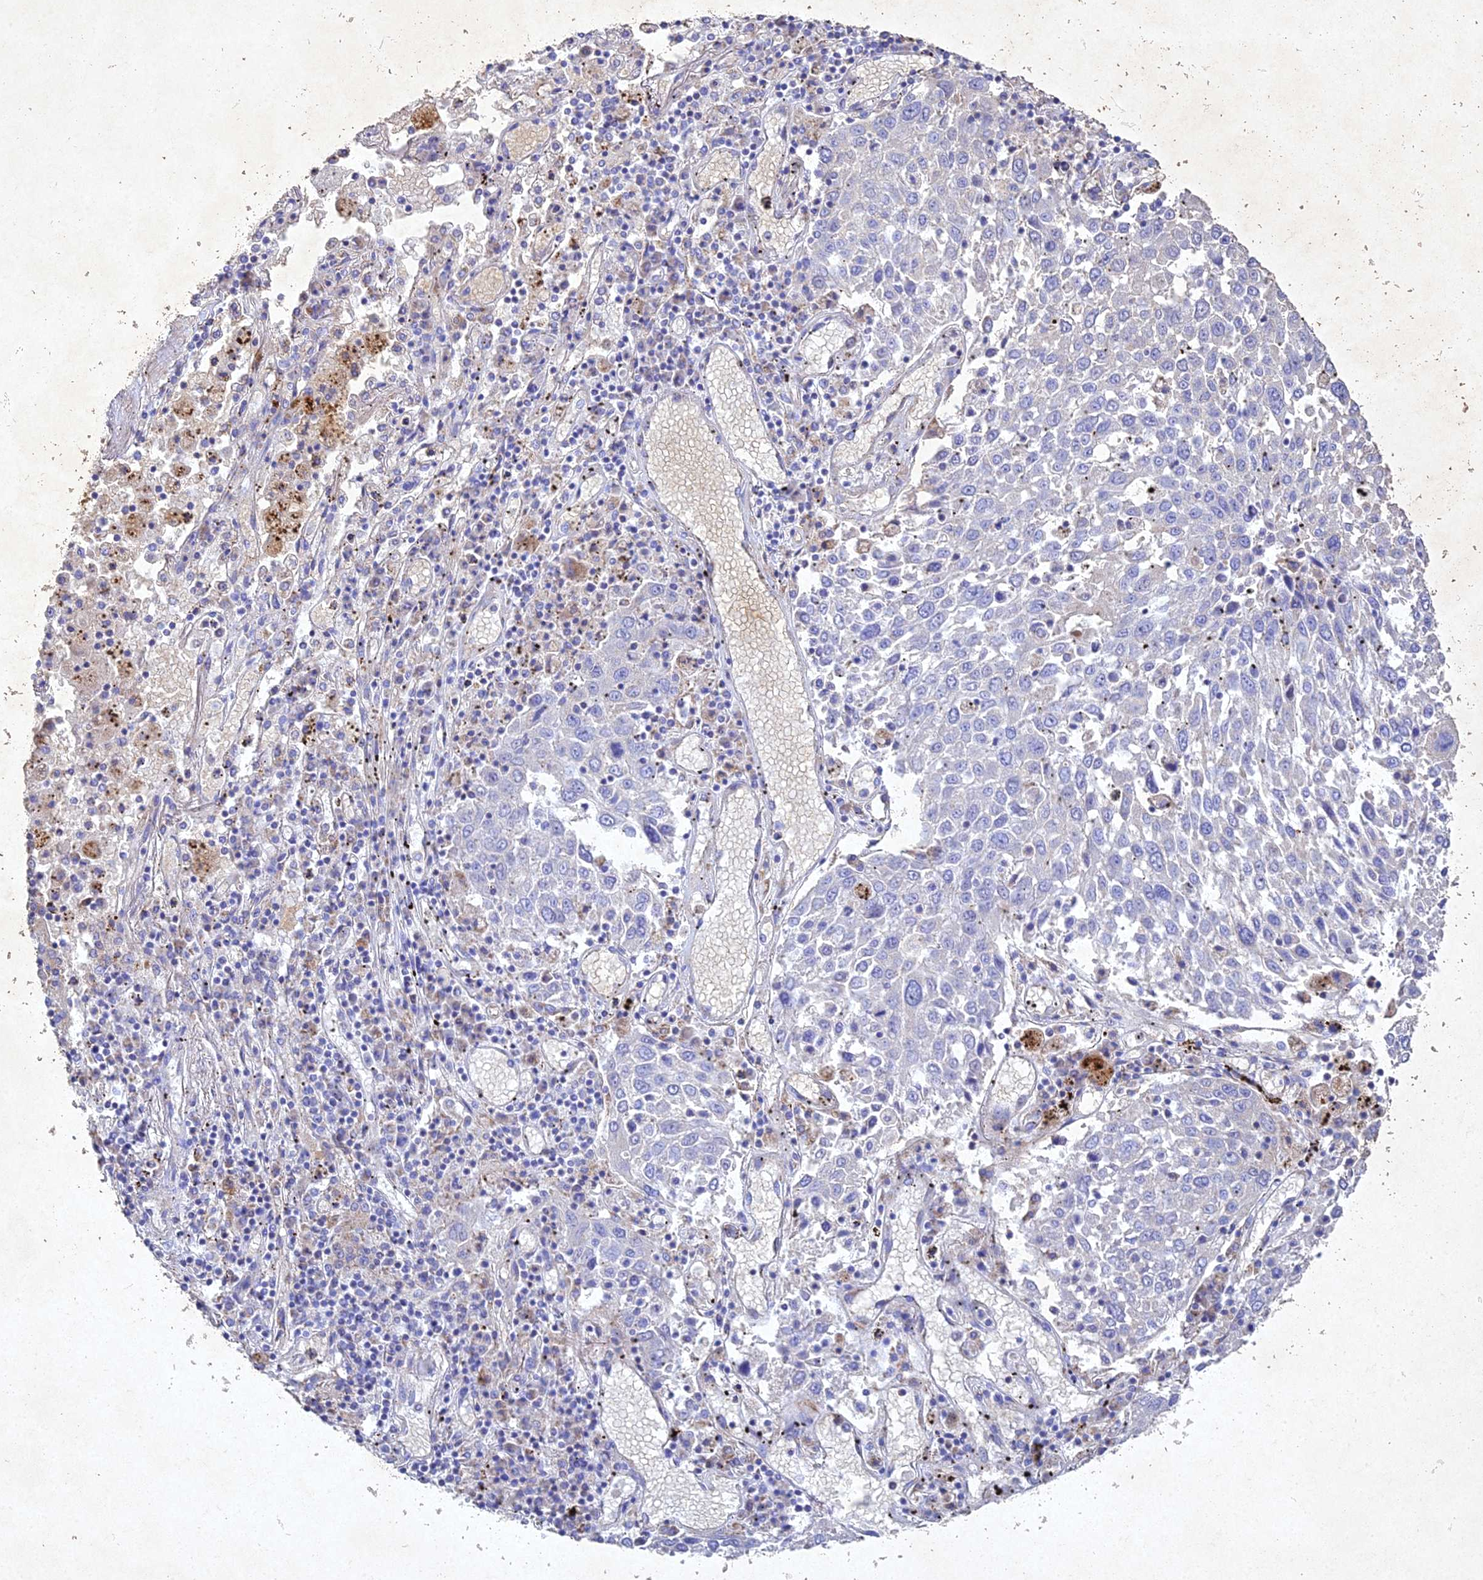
{"staining": {"intensity": "negative", "quantity": "none", "location": "none"}, "tissue": "lung cancer", "cell_type": "Tumor cells", "image_type": "cancer", "snomed": [{"axis": "morphology", "description": "Squamous cell carcinoma, NOS"}, {"axis": "topography", "description": "Lung"}], "caption": "Immunohistochemical staining of lung squamous cell carcinoma exhibits no significant expression in tumor cells.", "gene": "NDUFV1", "patient": {"sex": "male", "age": 65}}